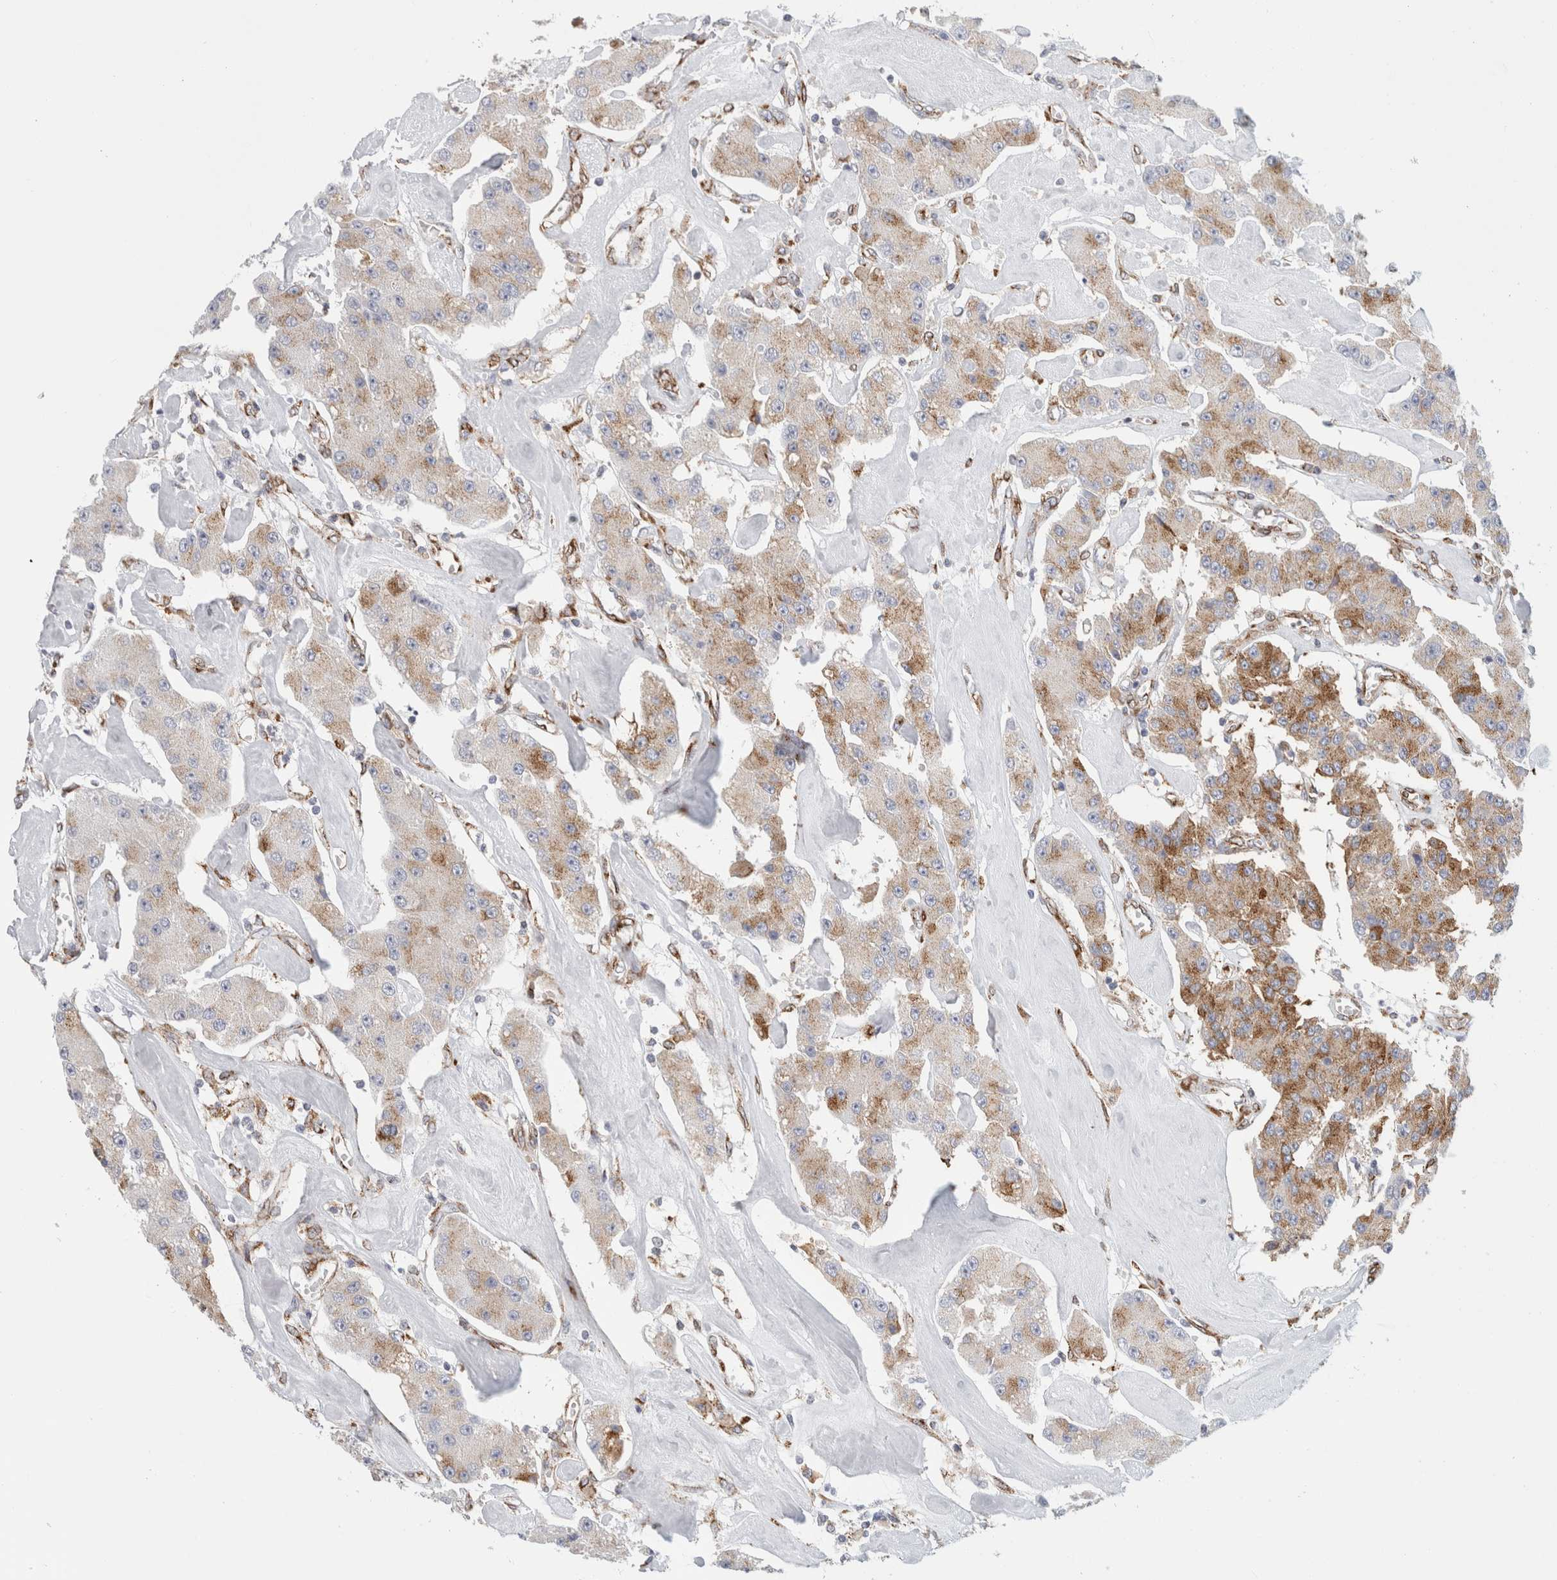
{"staining": {"intensity": "moderate", "quantity": "25%-75%", "location": "cytoplasmic/membranous"}, "tissue": "carcinoid", "cell_type": "Tumor cells", "image_type": "cancer", "snomed": [{"axis": "morphology", "description": "Carcinoid, malignant, NOS"}, {"axis": "topography", "description": "Pancreas"}], "caption": "Human malignant carcinoid stained with a brown dye displays moderate cytoplasmic/membranous positive staining in approximately 25%-75% of tumor cells.", "gene": "MCFD2", "patient": {"sex": "male", "age": 41}}